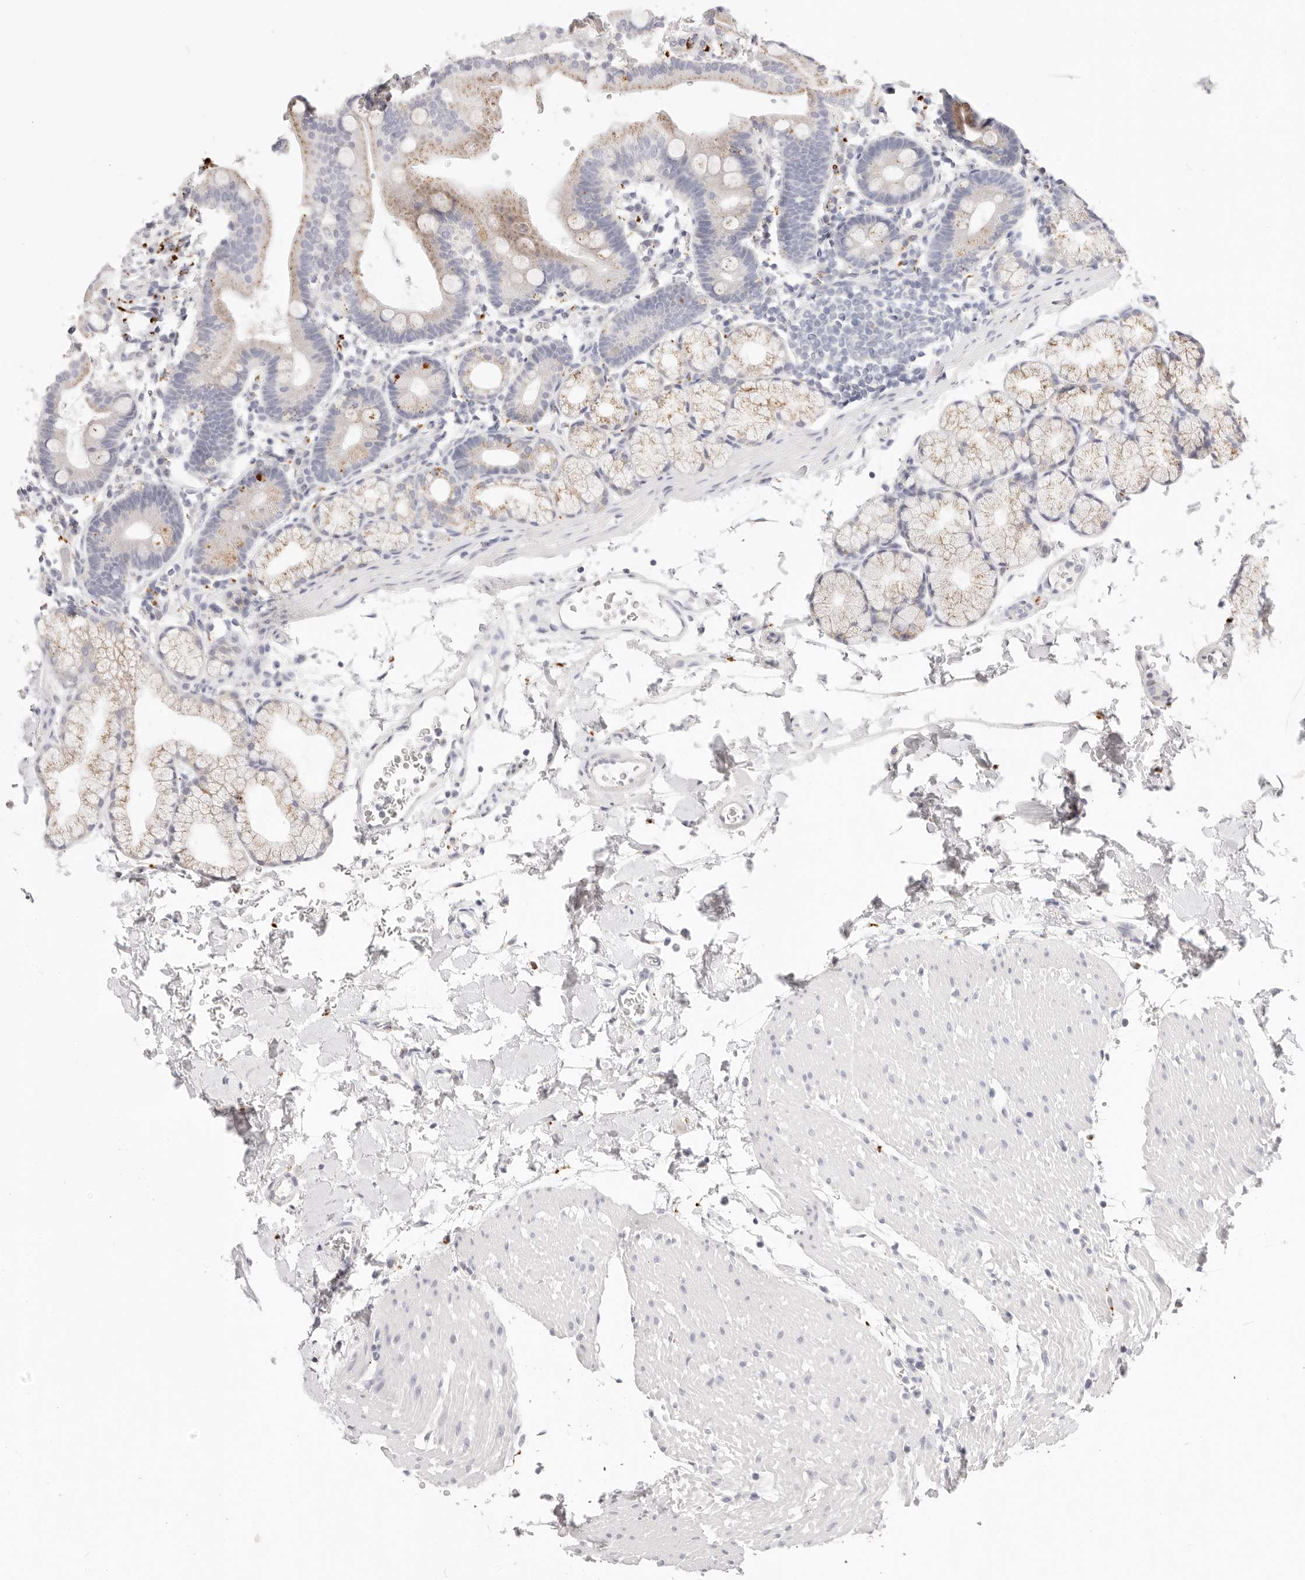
{"staining": {"intensity": "moderate", "quantity": "25%-75%", "location": "cytoplasmic/membranous,nuclear"}, "tissue": "duodenum", "cell_type": "Glandular cells", "image_type": "normal", "snomed": [{"axis": "morphology", "description": "Normal tissue, NOS"}, {"axis": "topography", "description": "Duodenum"}], "caption": "IHC image of normal duodenum stained for a protein (brown), which exhibits medium levels of moderate cytoplasmic/membranous,nuclear staining in about 25%-75% of glandular cells.", "gene": "STKLD1", "patient": {"sex": "male", "age": 54}}